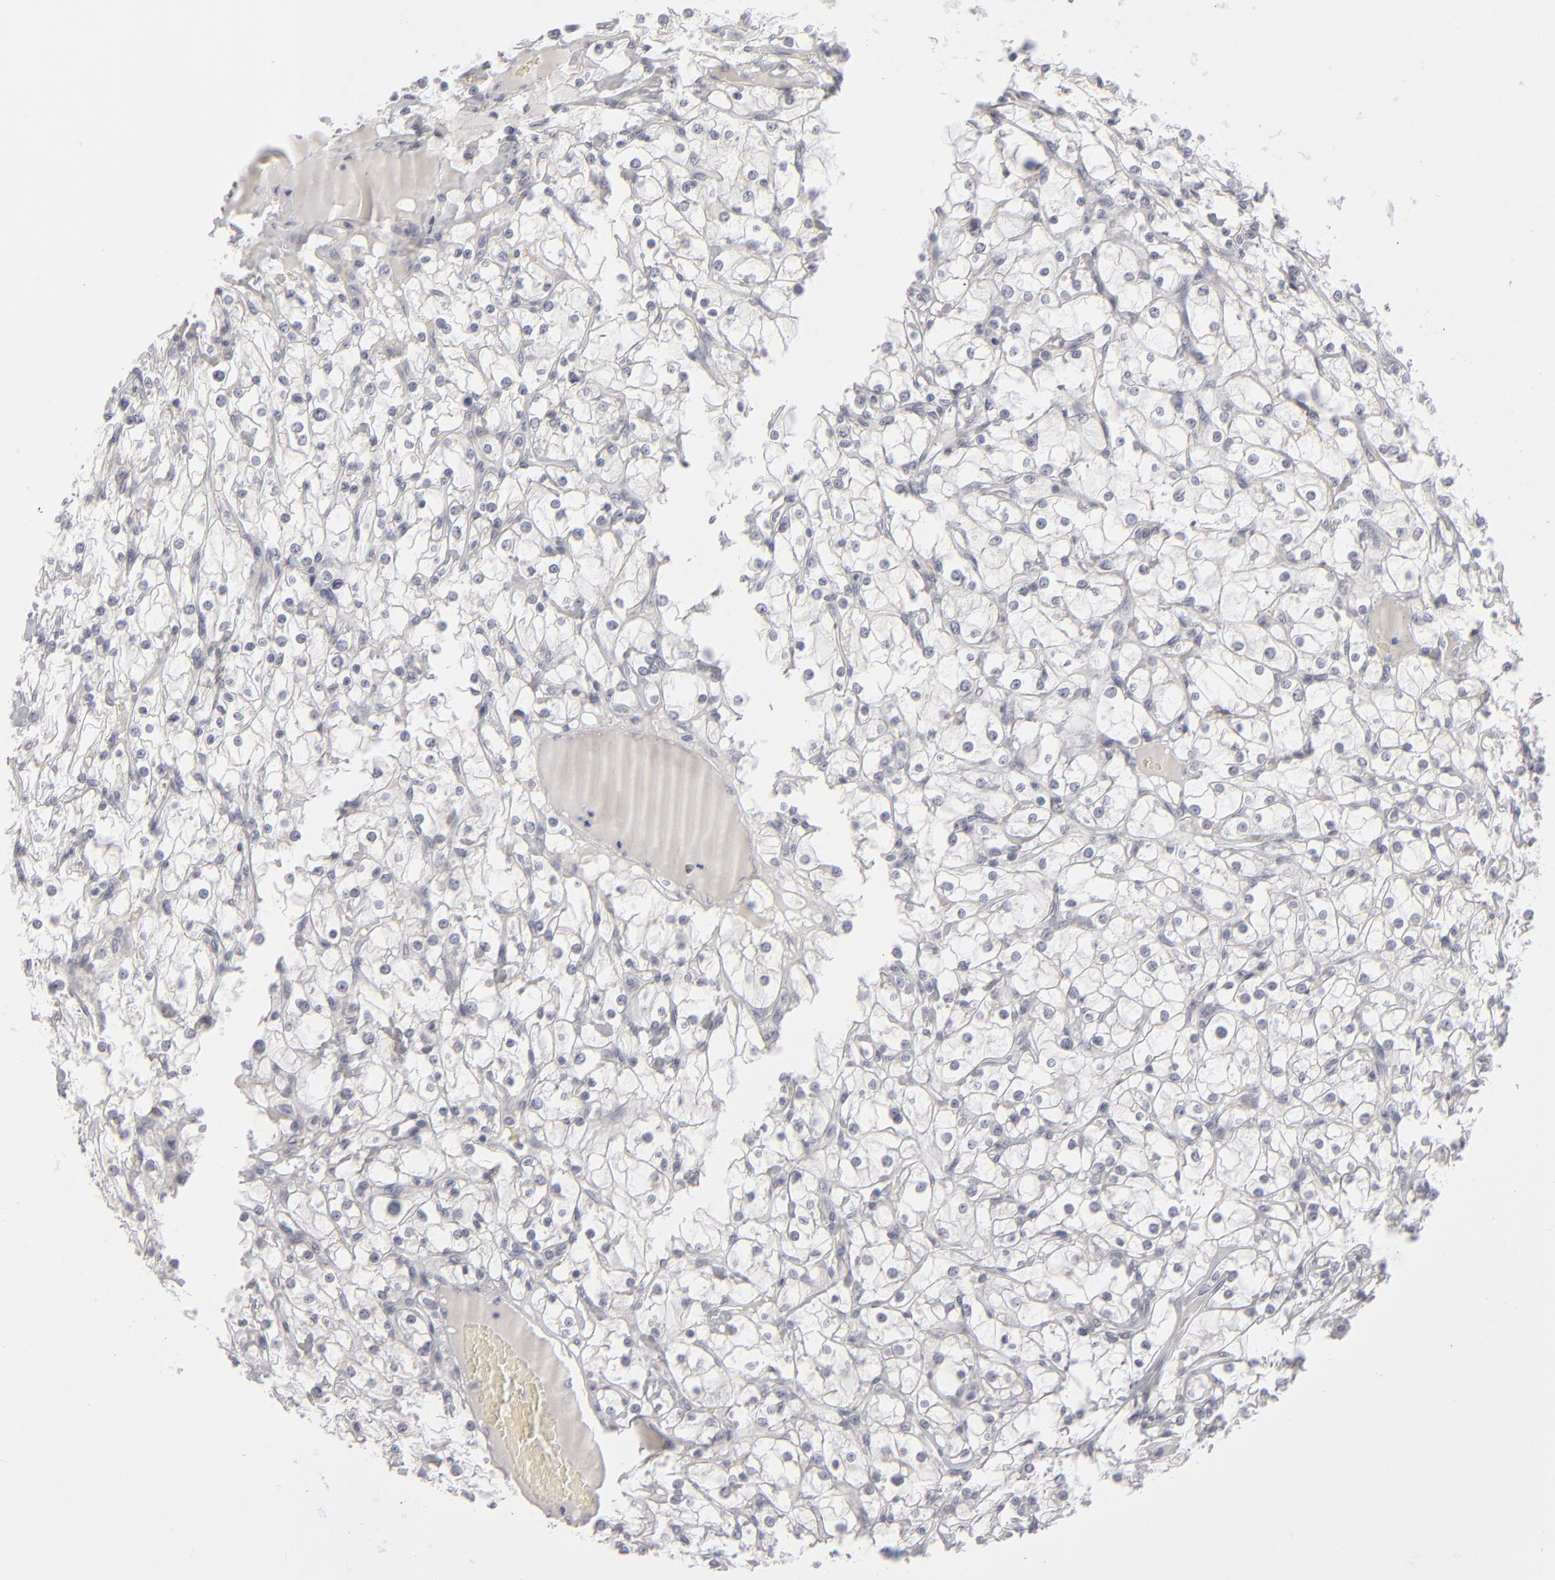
{"staining": {"intensity": "negative", "quantity": "none", "location": "none"}, "tissue": "renal cancer", "cell_type": "Tumor cells", "image_type": "cancer", "snomed": [{"axis": "morphology", "description": "Adenocarcinoma, NOS"}, {"axis": "topography", "description": "Kidney"}], "caption": "A high-resolution photomicrograph shows IHC staining of renal adenocarcinoma, which demonstrates no significant positivity in tumor cells.", "gene": "KIAA1210", "patient": {"sex": "female", "age": 73}}